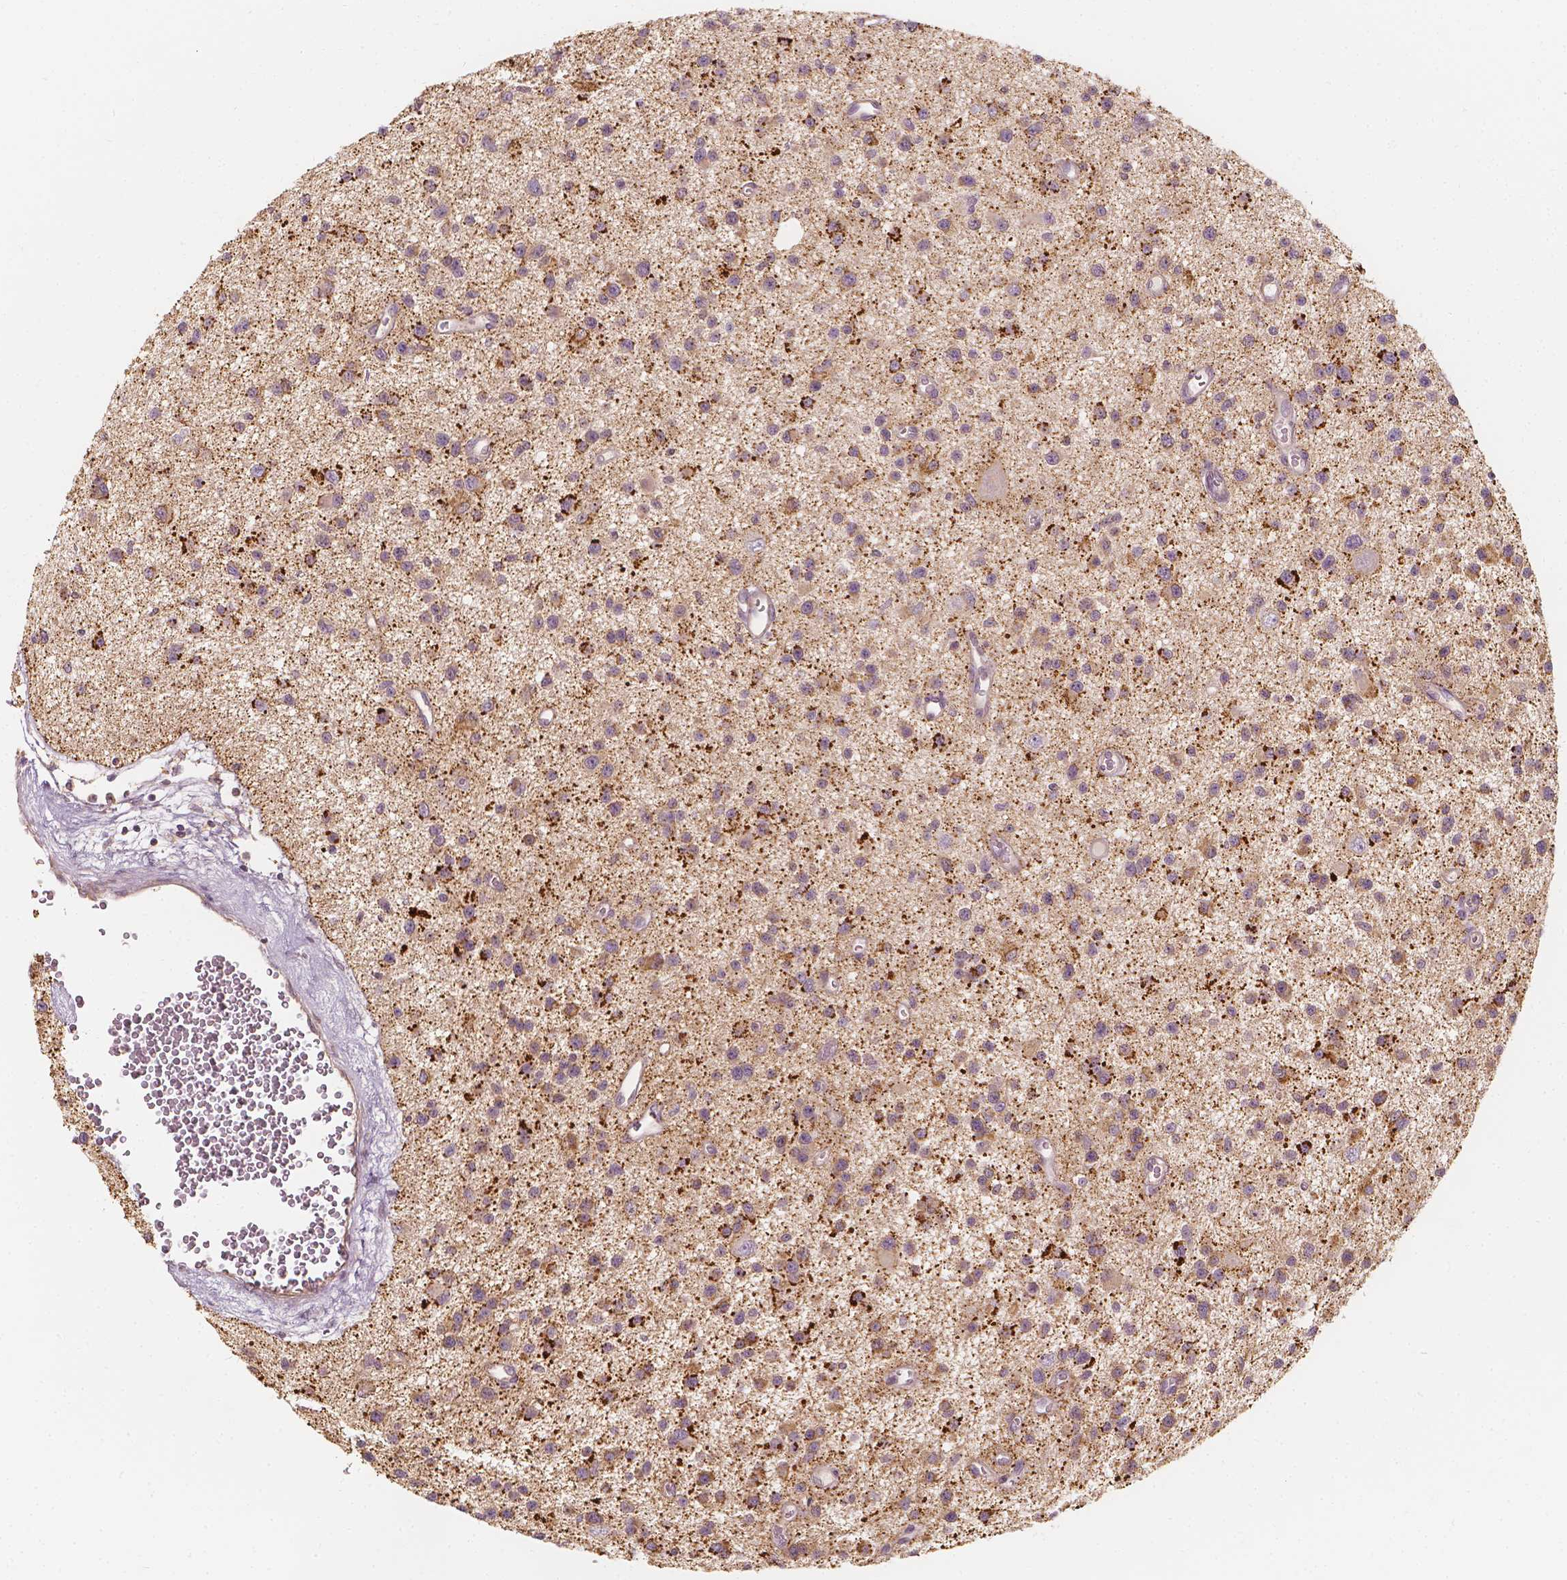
{"staining": {"intensity": "moderate", "quantity": "<25%", "location": "cytoplasmic/membranous"}, "tissue": "glioma", "cell_type": "Tumor cells", "image_type": "cancer", "snomed": [{"axis": "morphology", "description": "Glioma, malignant, Low grade"}, {"axis": "topography", "description": "Brain"}], "caption": "Approximately <25% of tumor cells in human malignant low-grade glioma display moderate cytoplasmic/membranous protein positivity as visualized by brown immunohistochemical staining.", "gene": "SHPK", "patient": {"sex": "male", "age": 43}}